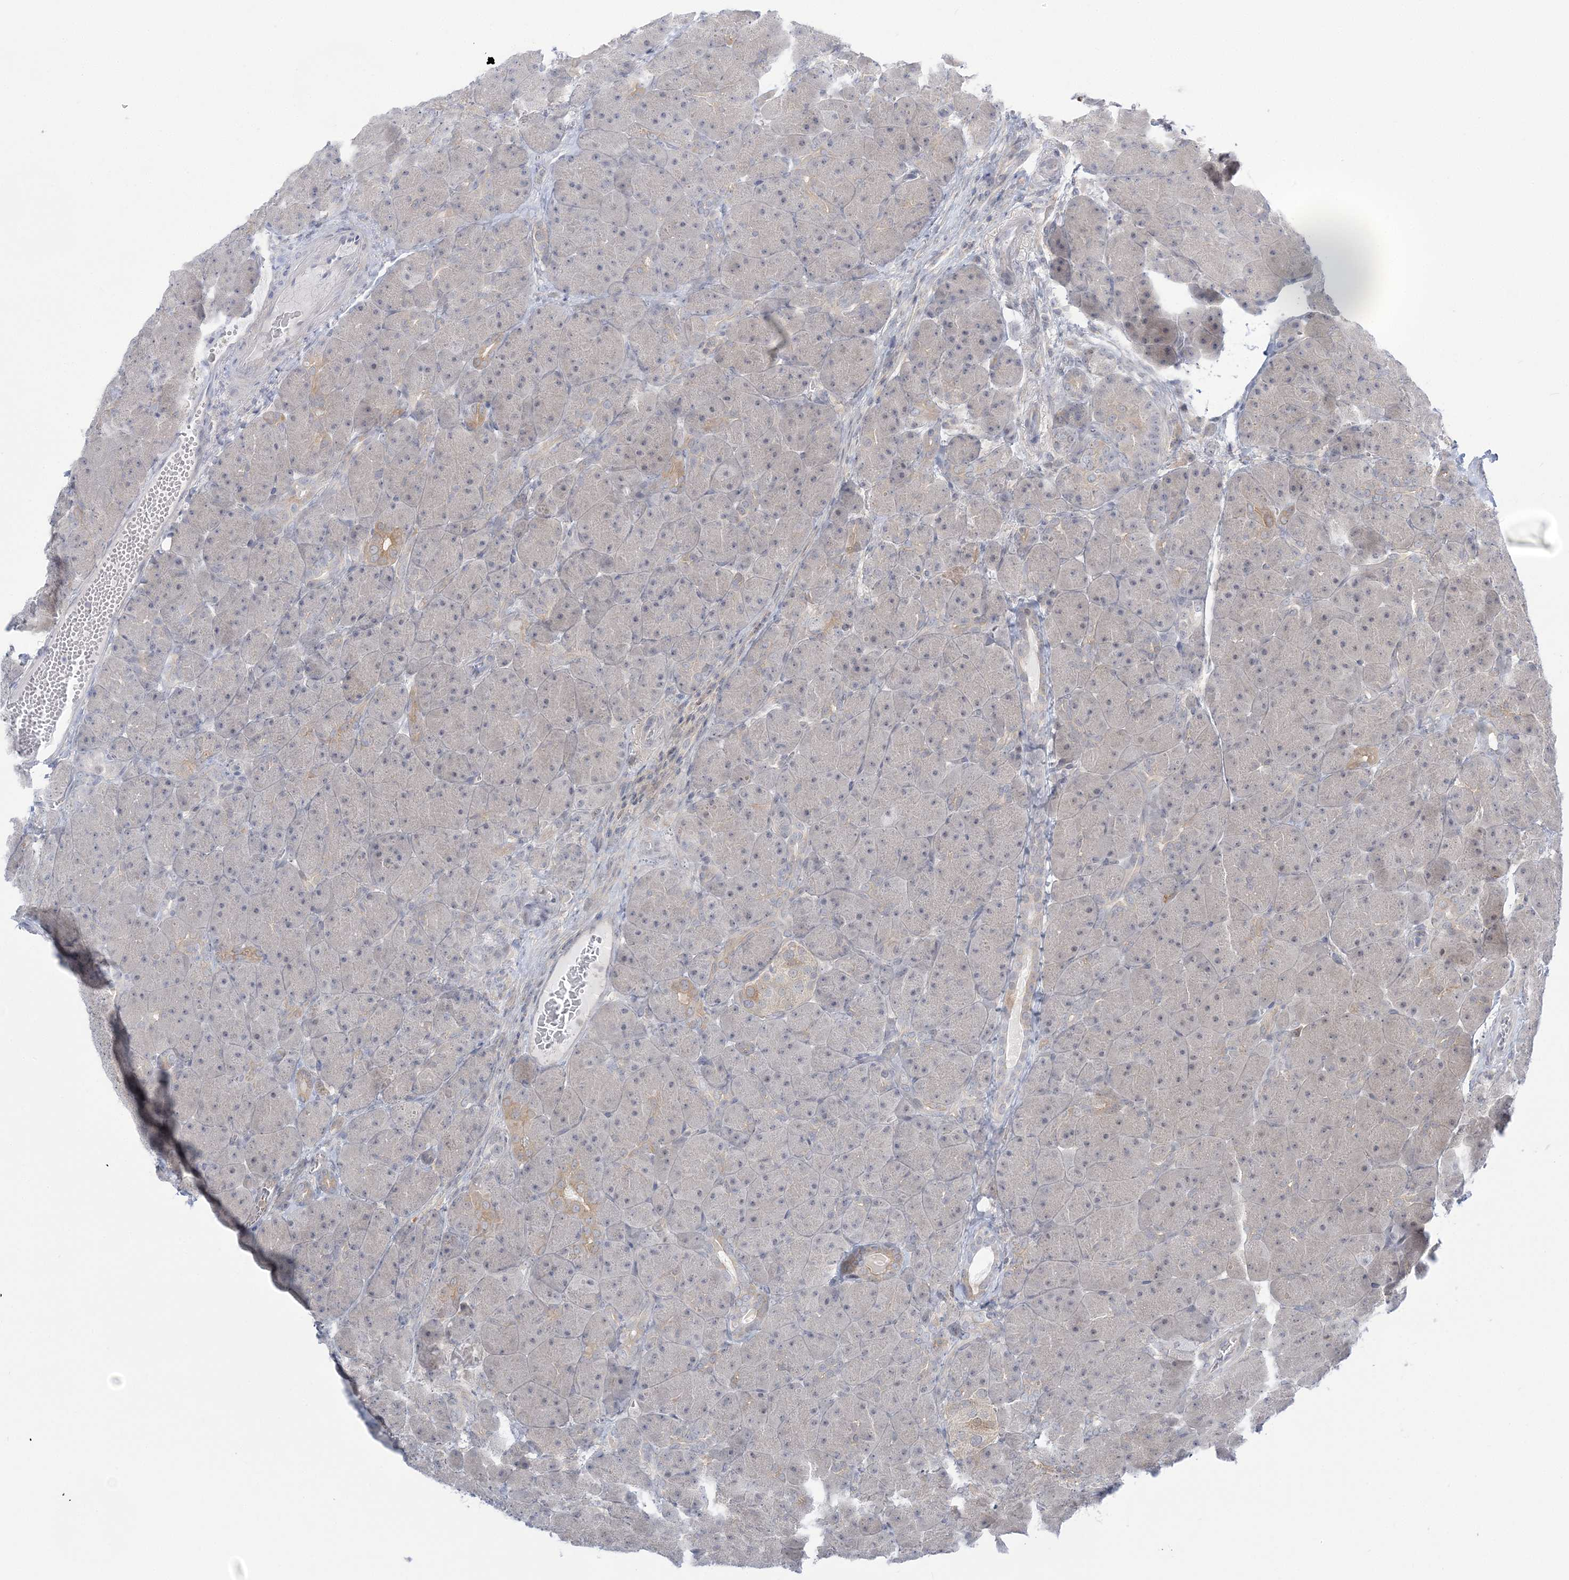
{"staining": {"intensity": "weak", "quantity": "<25%", "location": "cytoplasmic/membranous"}, "tissue": "pancreas", "cell_type": "Exocrine glandular cells", "image_type": "normal", "snomed": [{"axis": "morphology", "description": "Normal tissue, NOS"}, {"axis": "topography", "description": "Pancreas"}], "caption": "Exocrine glandular cells are negative for protein expression in benign human pancreas. The staining is performed using DAB (3,3'-diaminobenzidine) brown chromogen with nuclei counter-stained in using hematoxylin.", "gene": "THADA", "patient": {"sex": "male", "age": 66}}